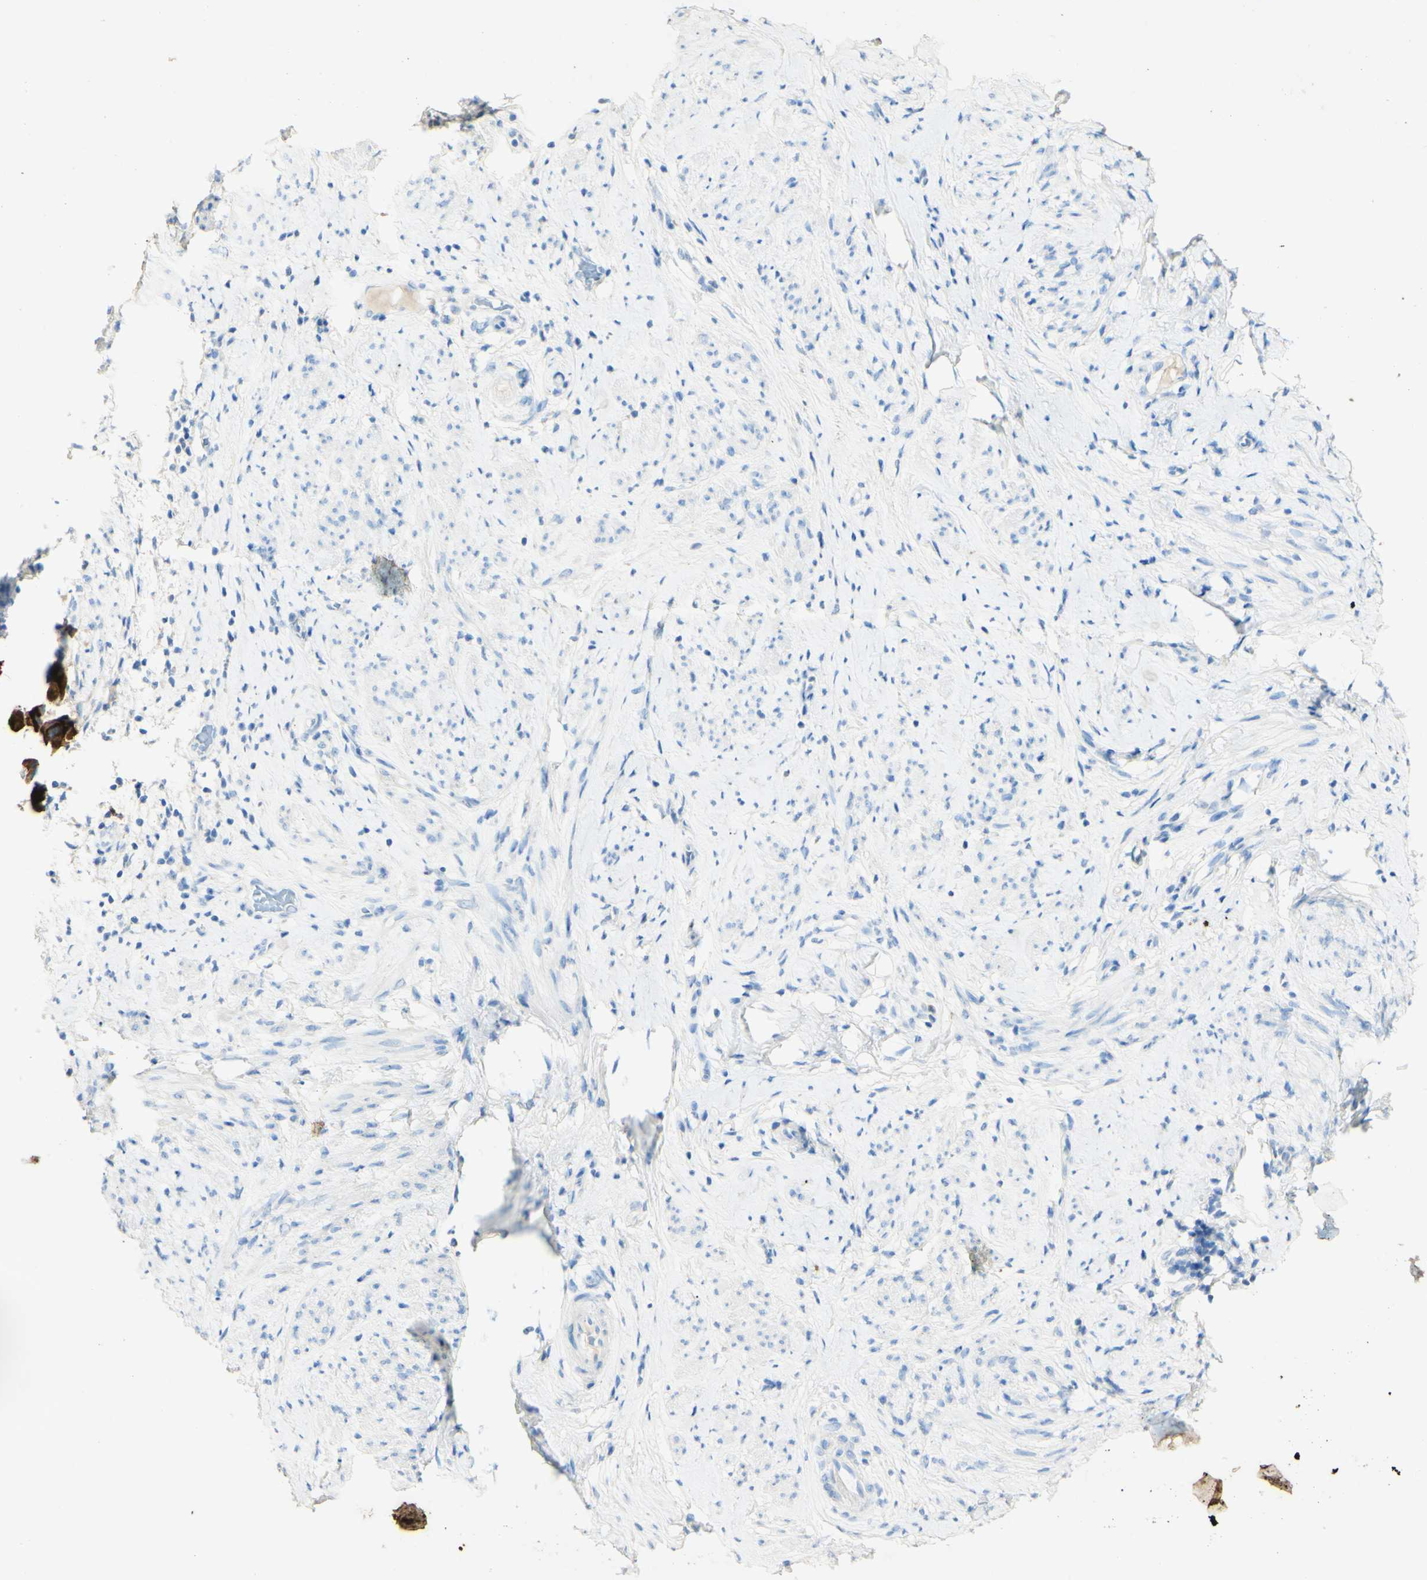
{"staining": {"intensity": "strong", "quantity": "25%-75%", "location": "cytoplasmic/membranous"}, "tissue": "endometrial cancer", "cell_type": "Tumor cells", "image_type": "cancer", "snomed": [{"axis": "morphology", "description": "Adenocarcinoma, NOS"}, {"axis": "topography", "description": "Endometrium"}], "caption": "IHC of human endometrial adenocarcinoma shows high levels of strong cytoplasmic/membranous staining in approximately 25%-75% of tumor cells. The staining is performed using DAB (3,3'-diaminobenzidine) brown chromogen to label protein expression. The nuclei are counter-stained blue using hematoxylin.", "gene": "PIGR", "patient": {"sex": "female", "age": 85}}